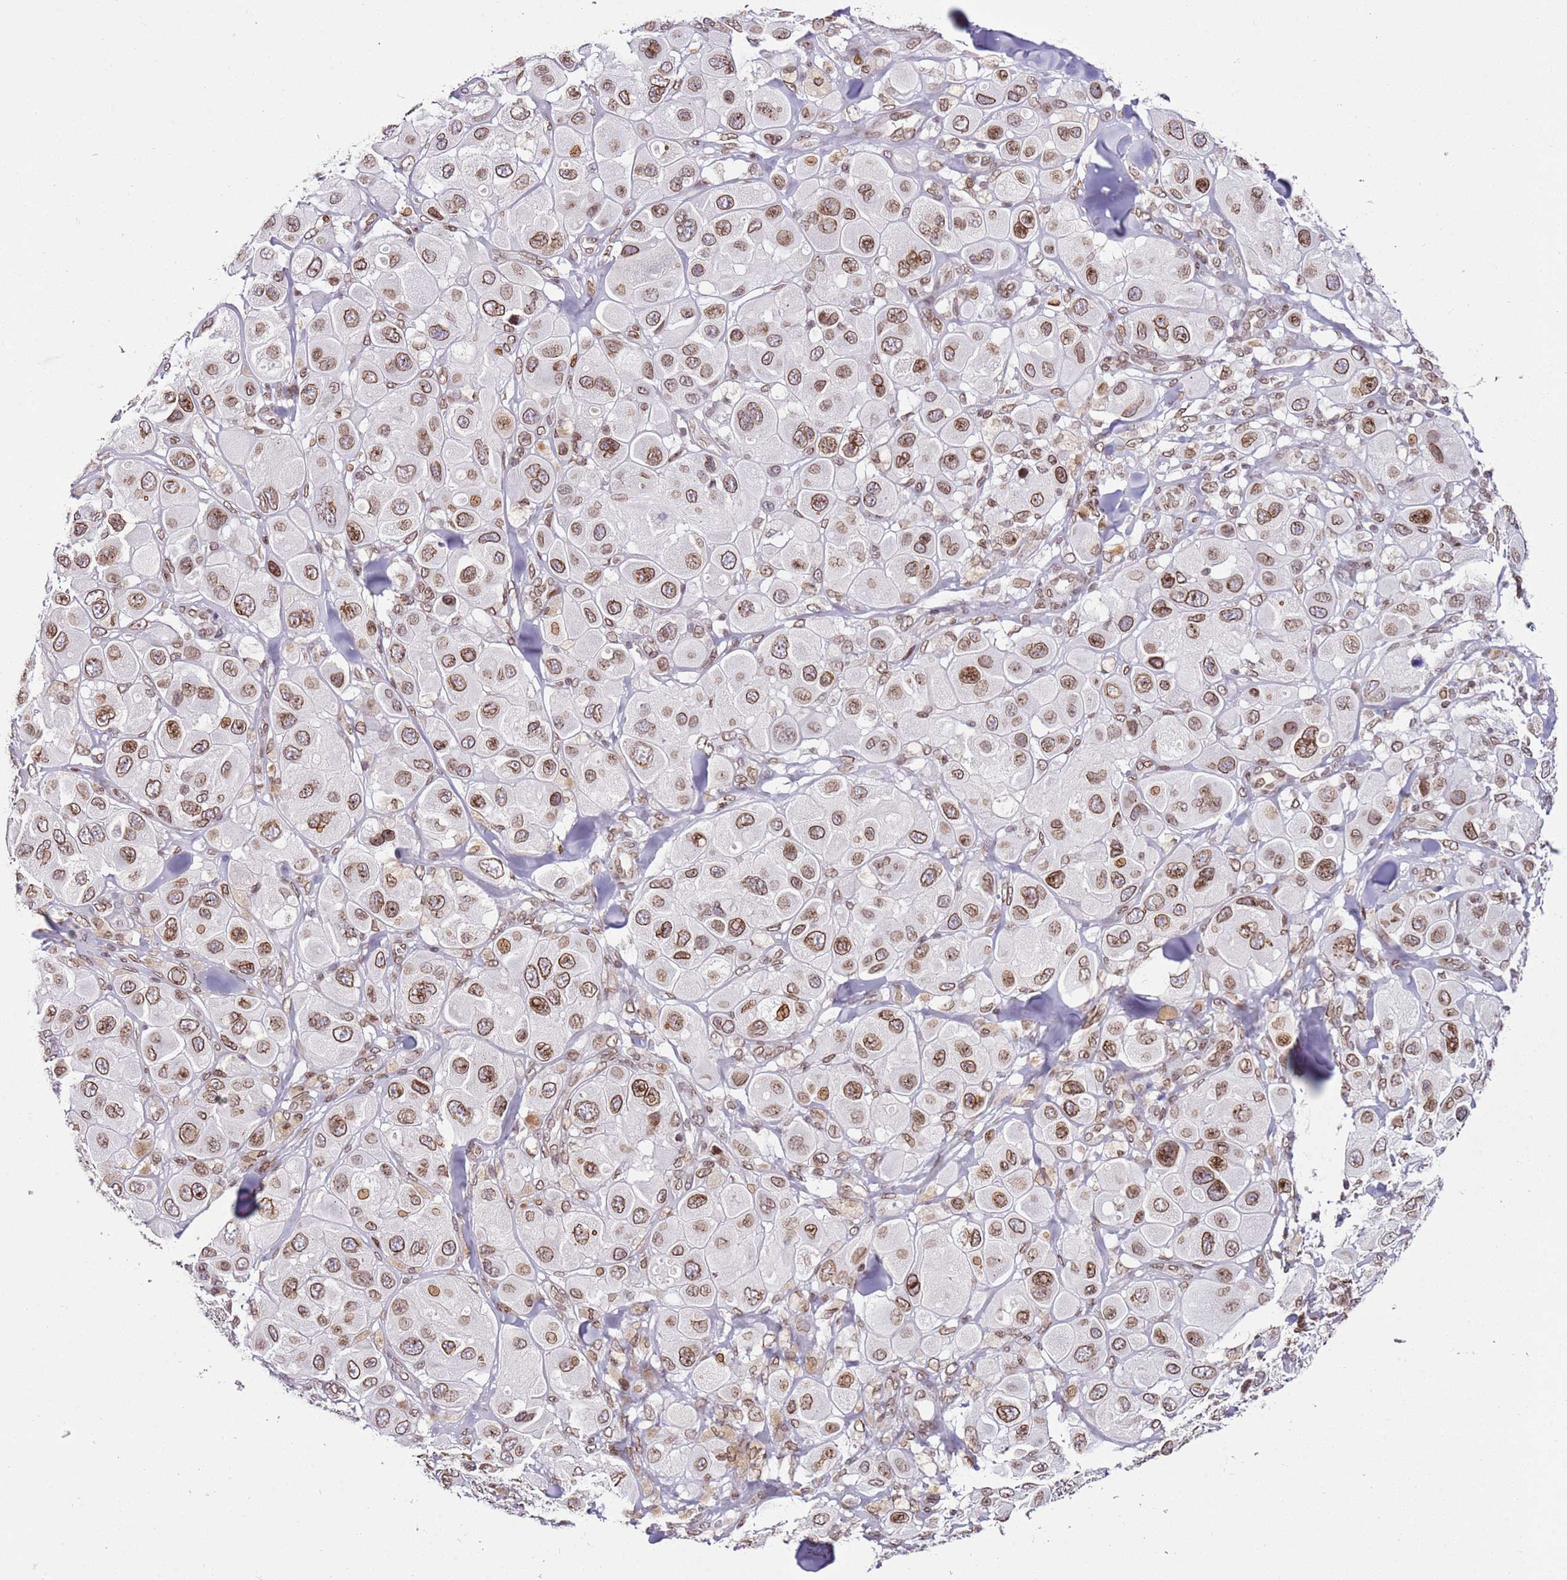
{"staining": {"intensity": "moderate", "quantity": ">75%", "location": "cytoplasmic/membranous,nuclear"}, "tissue": "melanoma", "cell_type": "Tumor cells", "image_type": "cancer", "snomed": [{"axis": "morphology", "description": "Malignant melanoma, Metastatic site"}, {"axis": "topography", "description": "Skin"}], "caption": "Brown immunohistochemical staining in malignant melanoma (metastatic site) exhibits moderate cytoplasmic/membranous and nuclear staining in about >75% of tumor cells.", "gene": "POU6F1", "patient": {"sex": "male", "age": 41}}